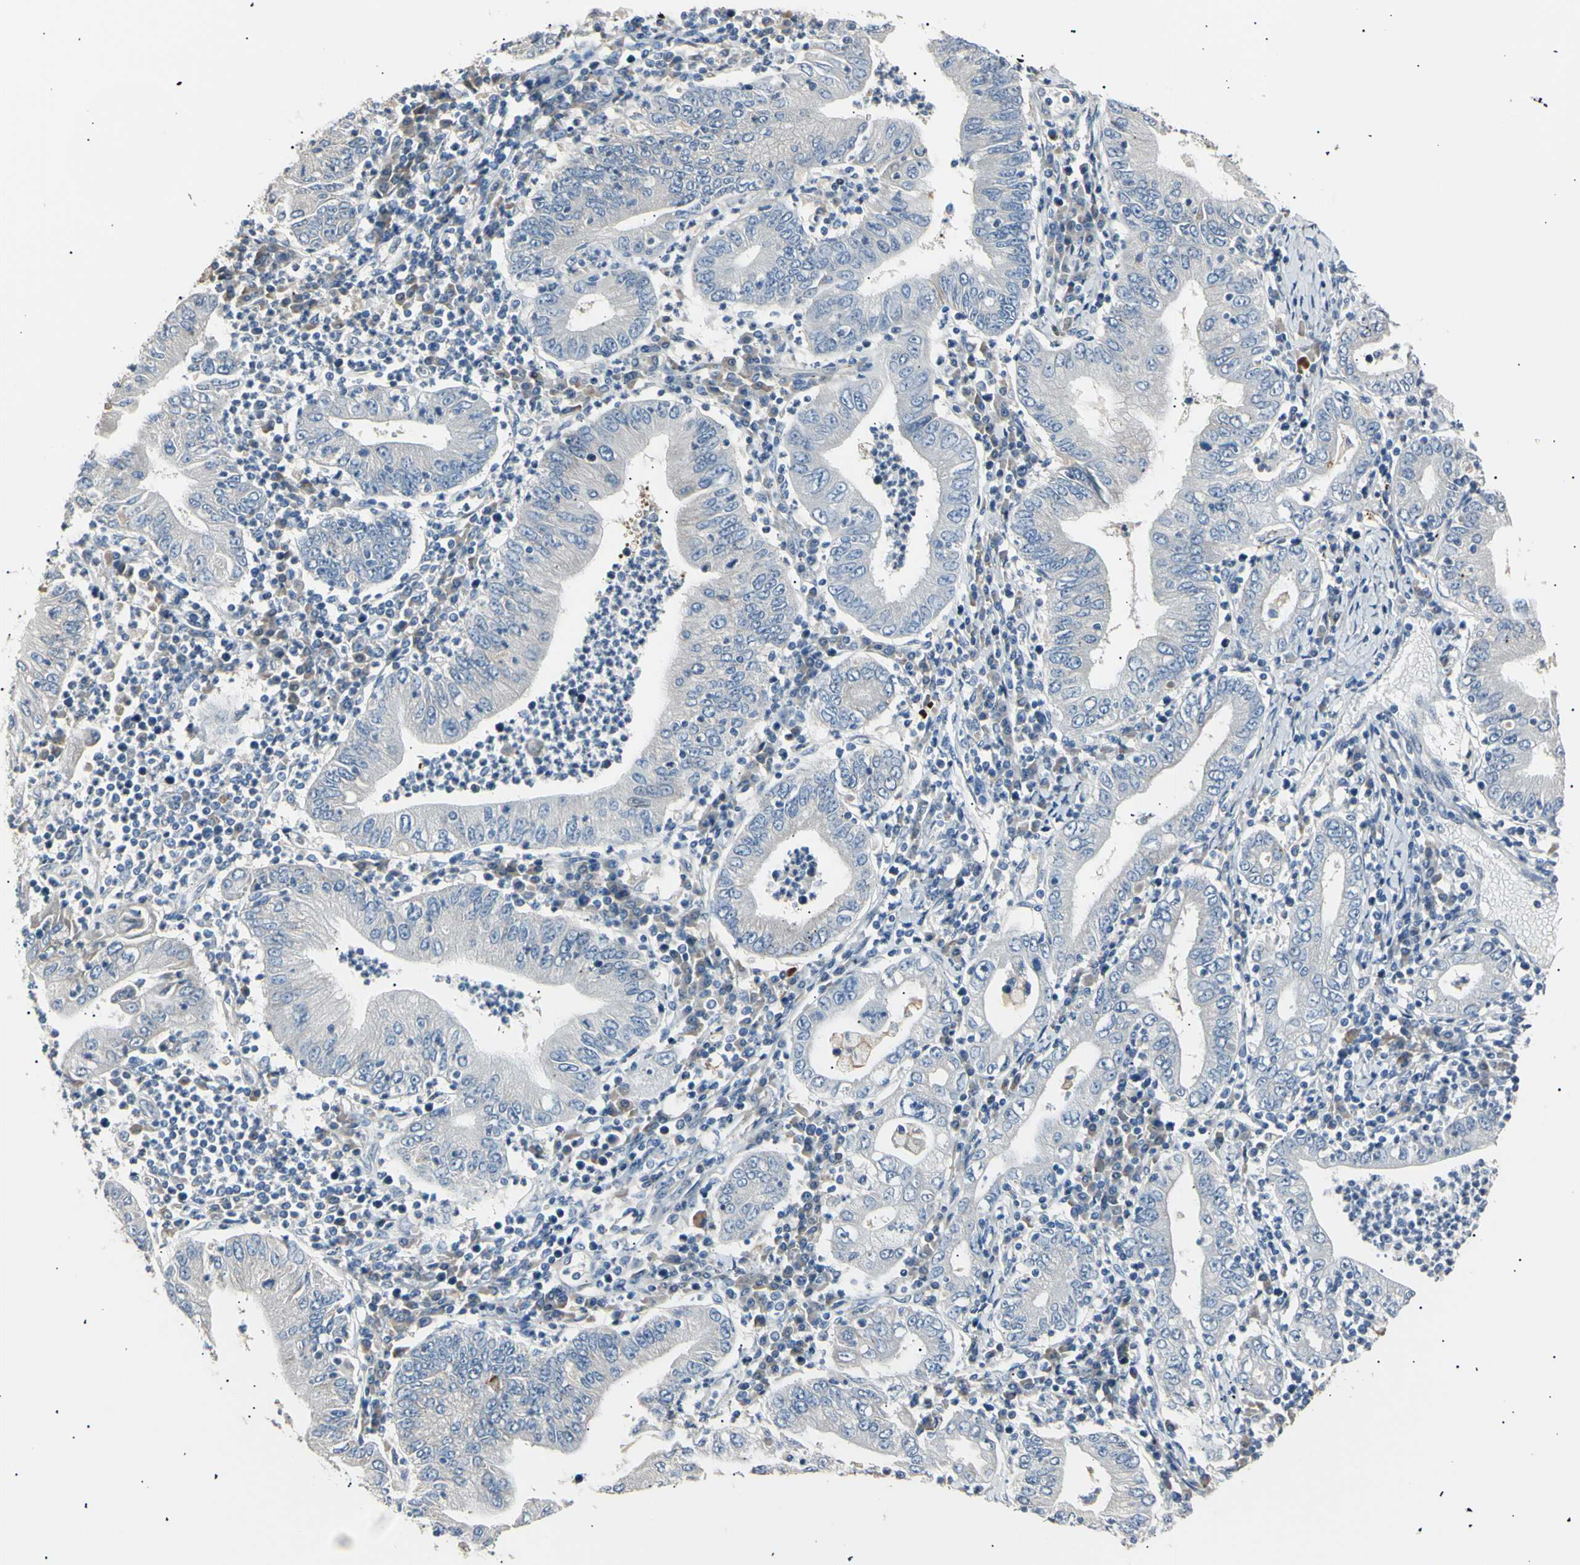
{"staining": {"intensity": "negative", "quantity": "none", "location": "none"}, "tissue": "stomach cancer", "cell_type": "Tumor cells", "image_type": "cancer", "snomed": [{"axis": "morphology", "description": "Normal tissue, NOS"}, {"axis": "morphology", "description": "Adenocarcinoma, NOS"}, {"axis": "topography", "description": "Esophagus"}, {"axis": "topography", "description": "Stomach, upper"}, {"axis": "topography", "description": "Peripheral nerve tissue"}], "caption": "Tumor cells show no significant protein expression in stomach cancer.", "gene": "LDLR", "patient": {"sex": "male", "age": 62}}